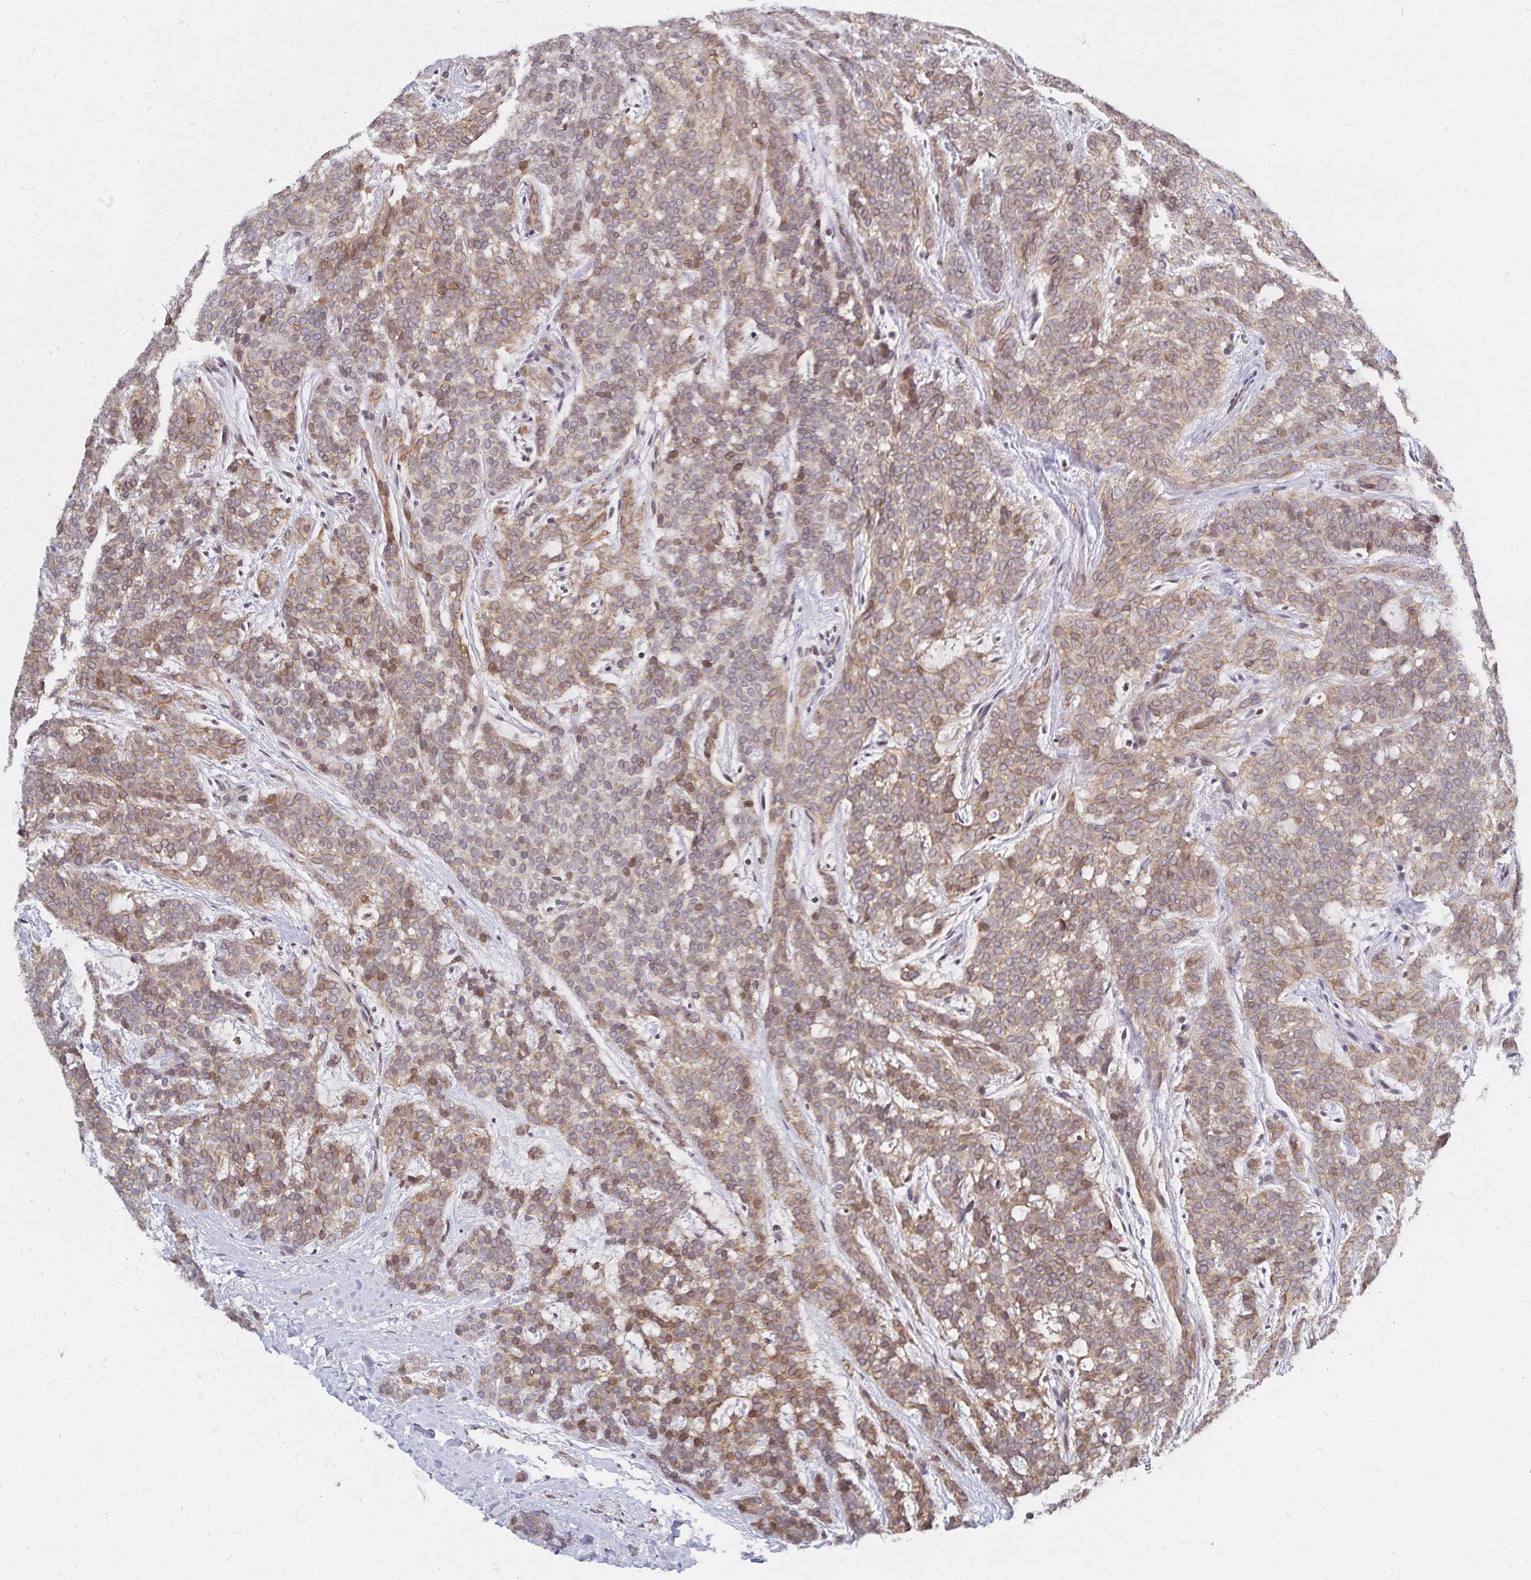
{"staining": {"intensity": "weak", "quantity": ">75%", "location": "cytoplasmic/membranous,nuclear"}, "tissue": "head and neck cancer", "cell_type": "Tumor cells", "image_type": "cancer", "snomed": [{"axis": "morphology", "description": "Normal tissue, NOS"}, {"axis": "morphology", "description": "Adenocarcinoma, NOS"}, {"axis": "topography", "description": "Oral tissue"}, {"axis": "topography", "description": "Head-Neck"}], "caption": "Head and neck cancer was stained to show a protein in brown. There is low levels of weak cytoplasmic/membranous and nuclear positivity in about >75% of tumor cells.", "gene": "RAB9B", "patient": {"sex": "female", "age": 57}}